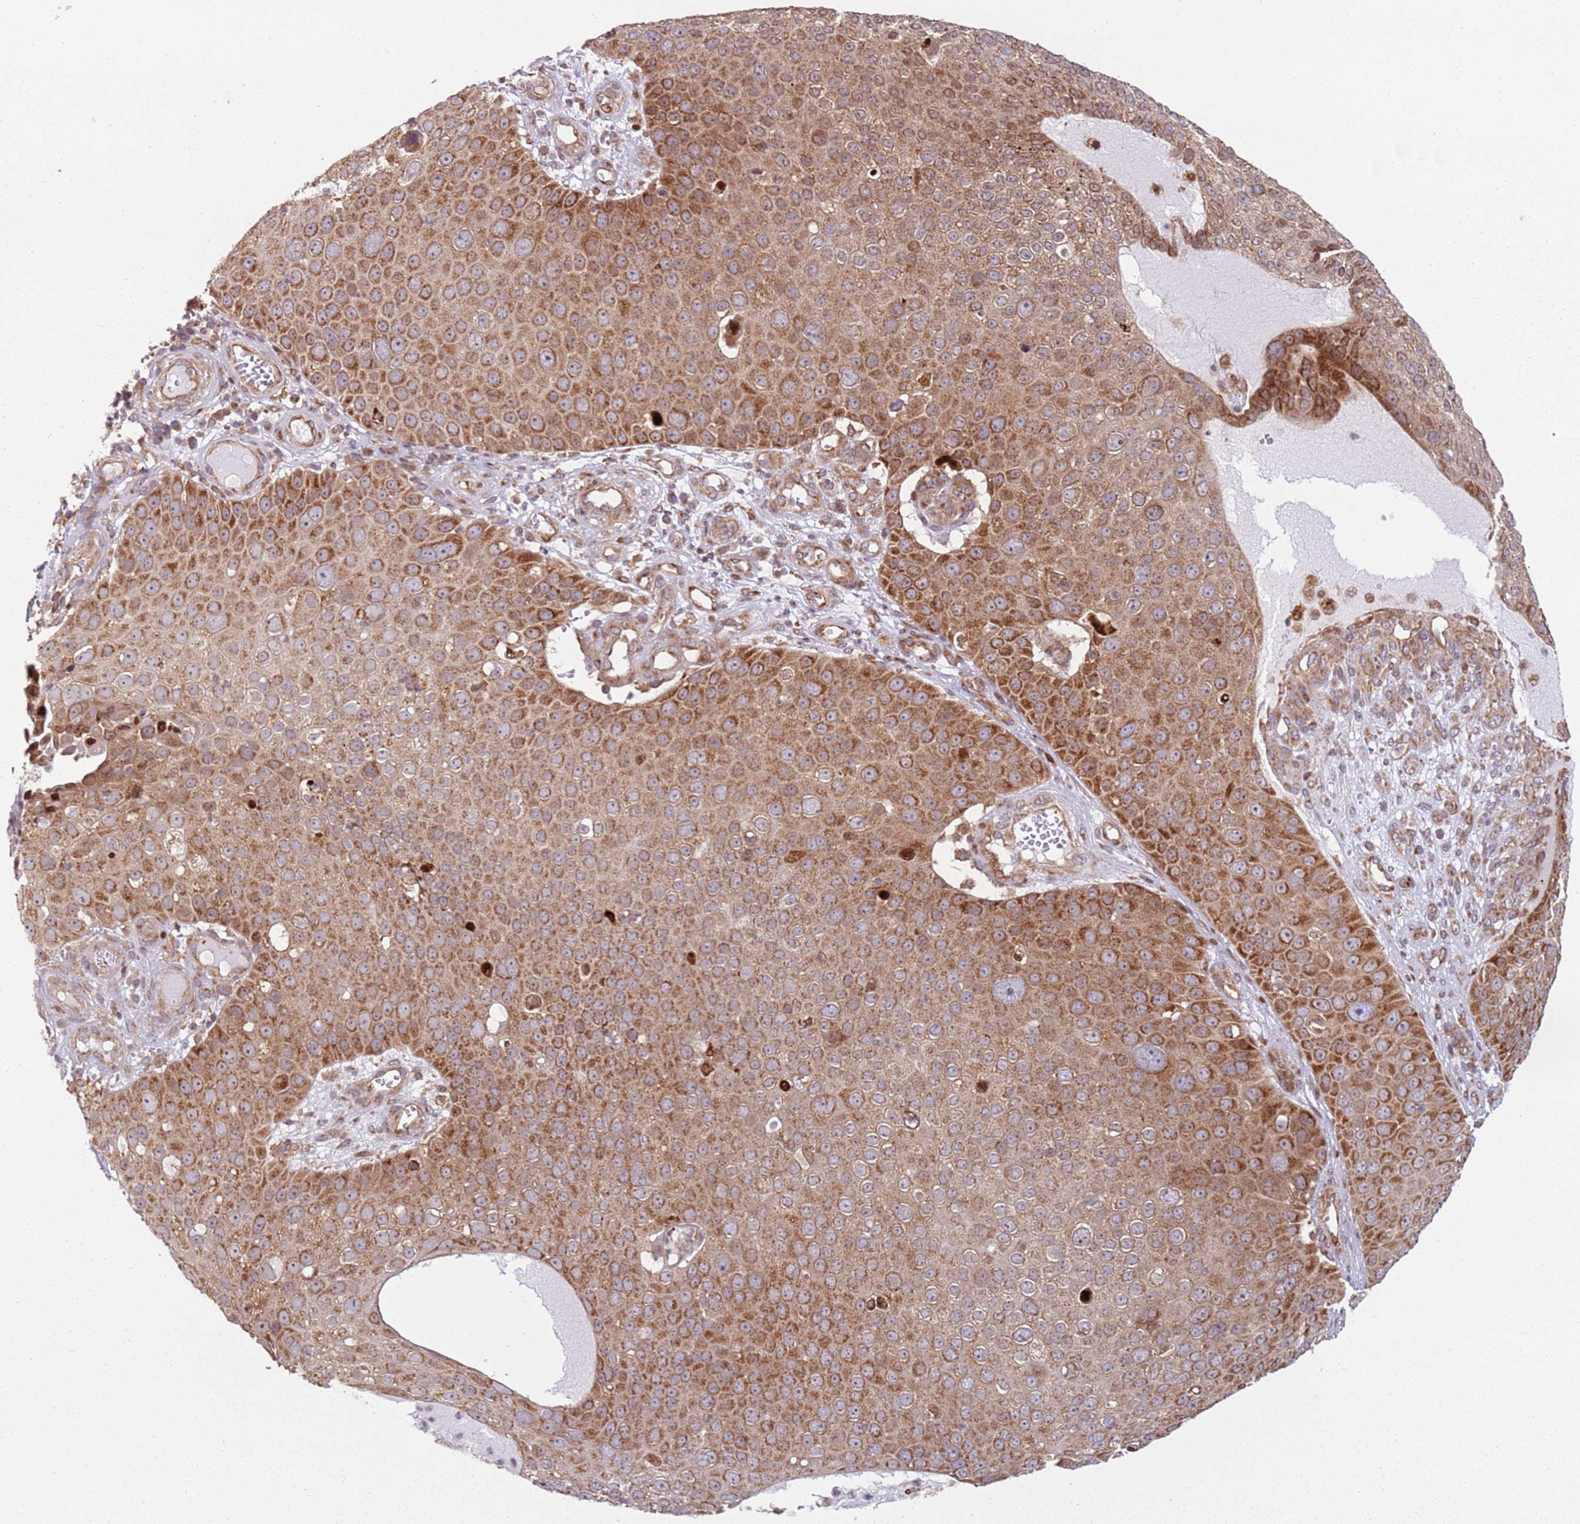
{"staining": {"intensity": "moderate", "quantity": ">75%", "location": "cytoplasmic/membranous"}, "tissue": "skin cancer", "cell_type": "Tumor cells", "image_type": "cancer", "snomed": [{"axis": "morphology", "description": "Squamous cell carcinoma, NOS"}, {"axis": "topography", "description": "Skin"}], "caption": "Immunohistochemistry (IHC) of skin cancer displays medium levels of moderate cytoplasmic/membranous positivity in approximately >75% of tumor cells. Using DAB (3,3'-diaminobenzidine) (brown) and hematoxylin (blue) stains, captured at high magnification using brightfield microscopy.", "gene": "HNRNPLL", "patient": {"sex": "male", "age": 71}}